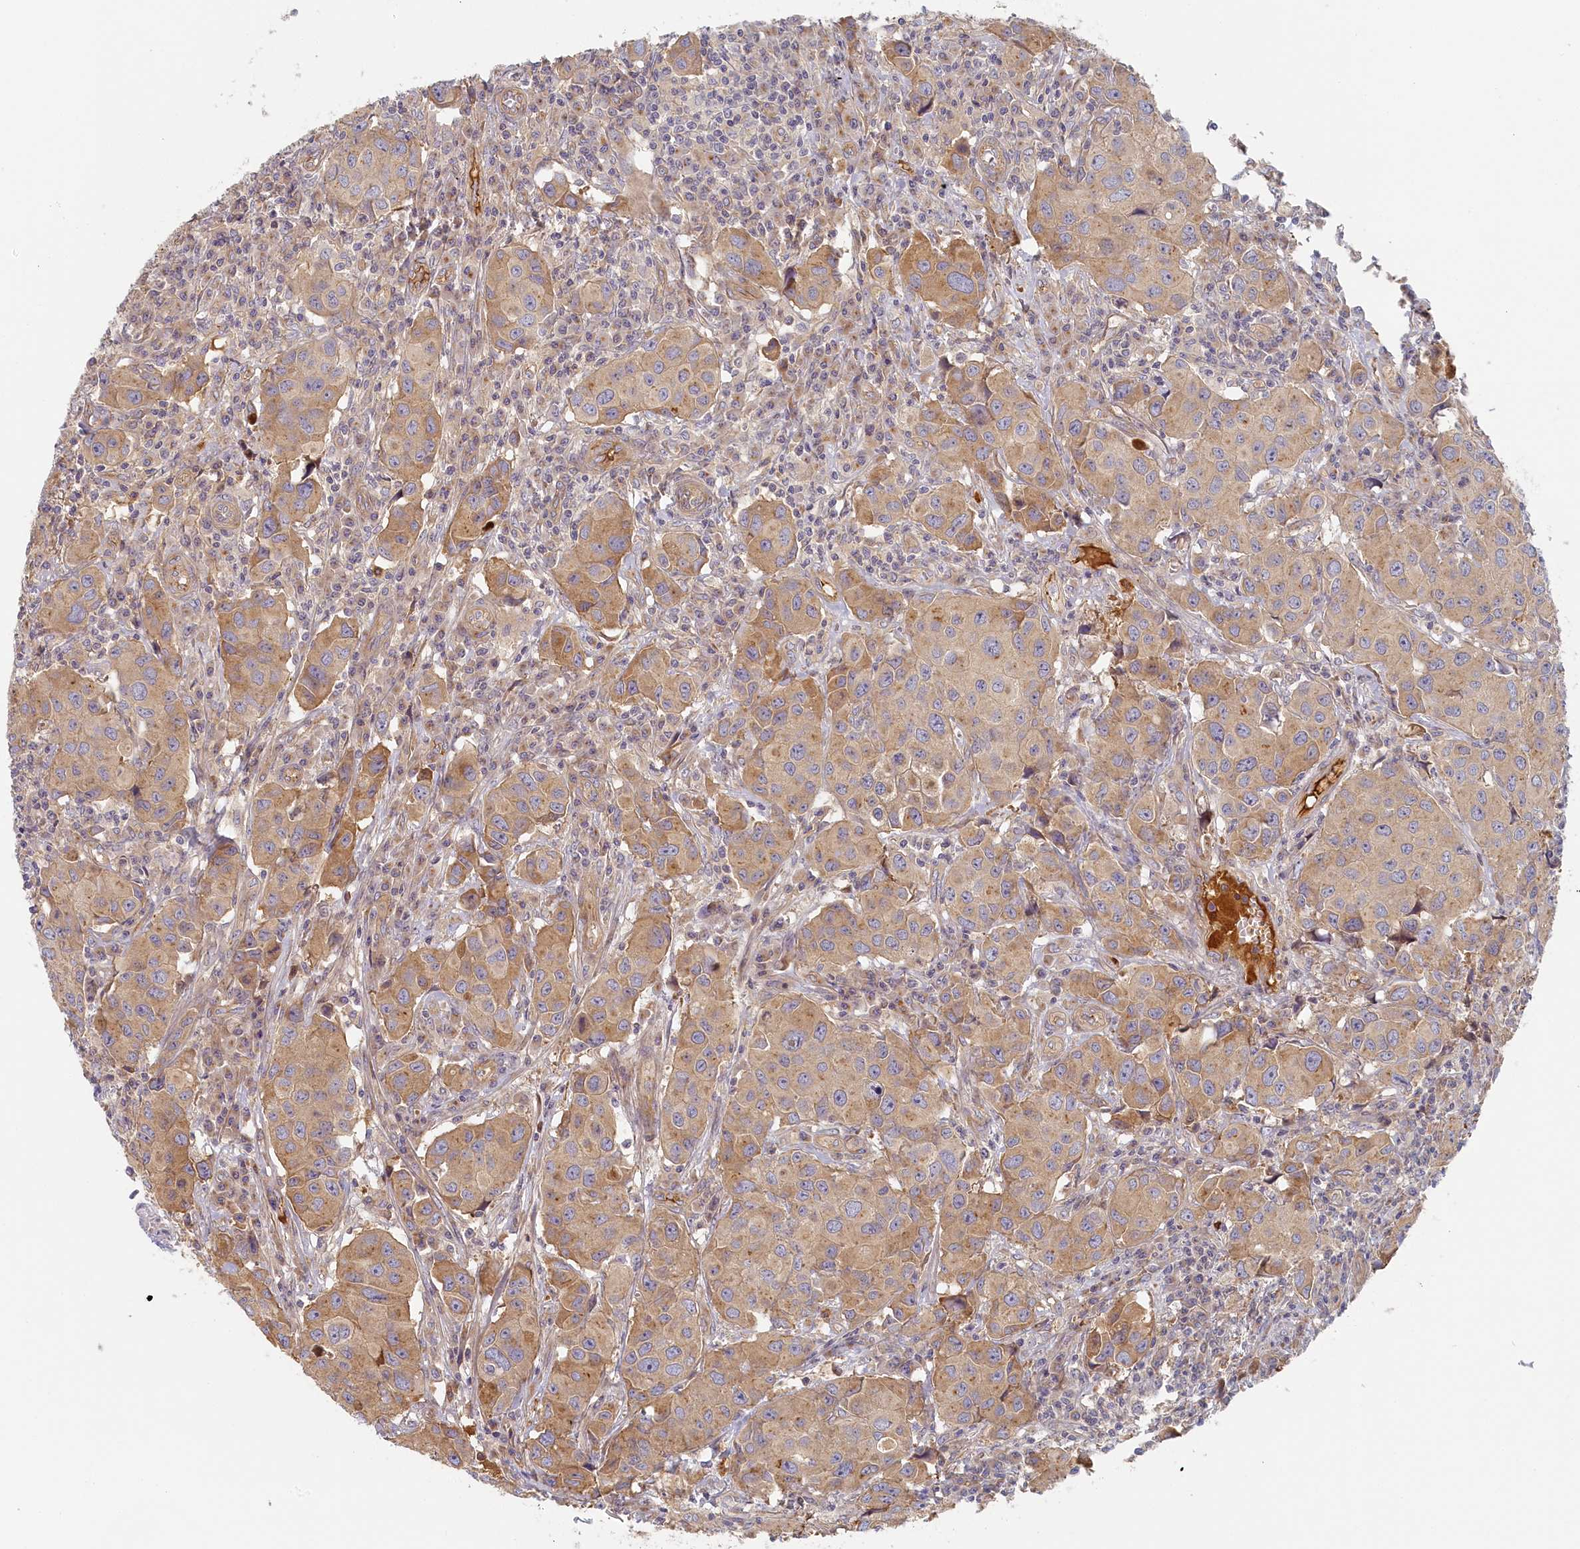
{"staining": {"intensity": "moderate", "quantity": "25%-75%", "location": "cytoplasmic/membranous"}, "tissue": "urothelial cancer", "cell_type": "Tumor cells", "image_type": "cancer", "snomed": [{"axis": "morphology", "description": "Urothelial carcinoma, High grade"}, {"axis": "topography", "description": "Urinary bladder"}], "caption": "A brown stain shows moderate cytoplasmic/membranous expression of a protein in high-grade urothelial carcinoma tumor cells.", "gene": "STX16", "patient": {"sex": "female", "age": 75}}